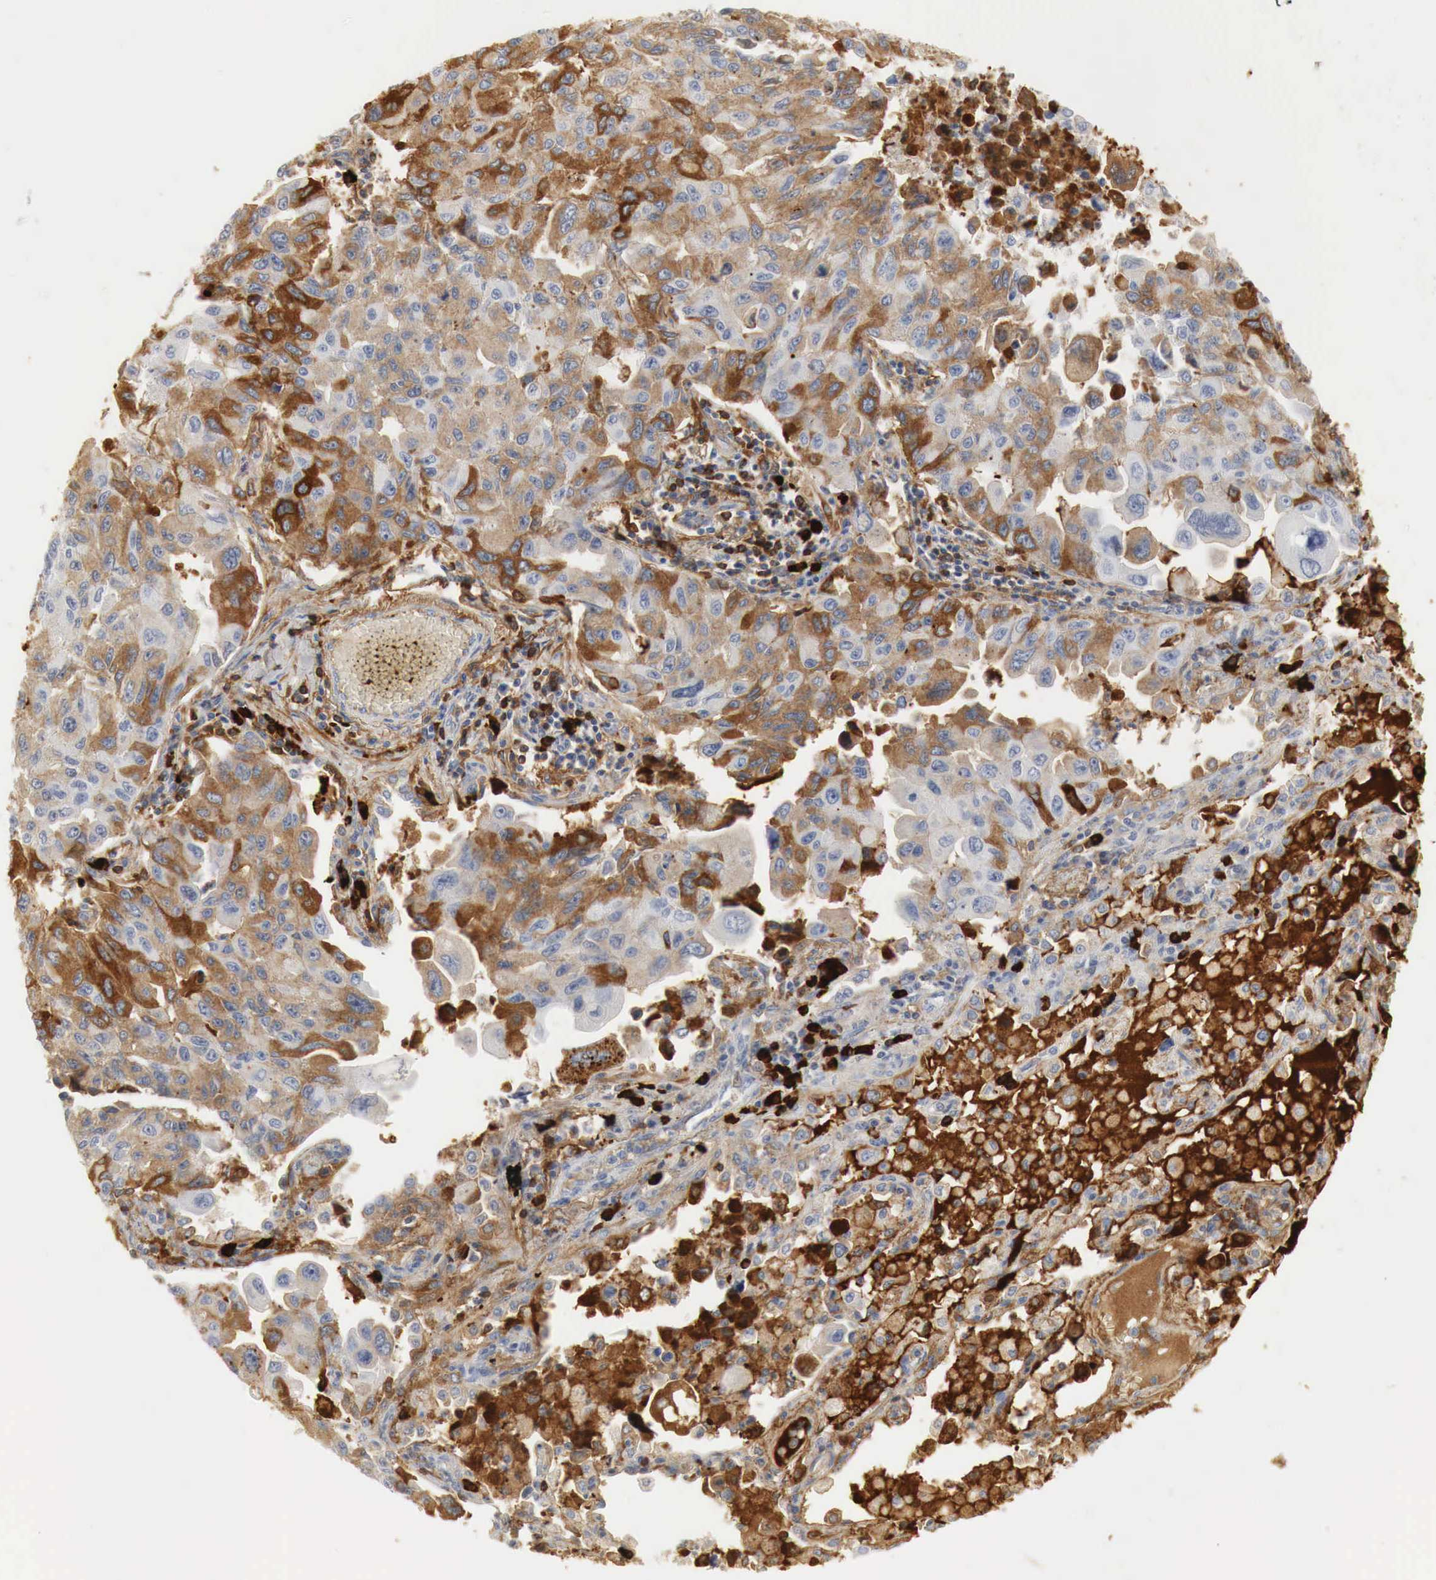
{"staining": {"intensity": "moderate", "quantity": "25%-75%", "location": "cytoplasmic/membranous"}, "tissue": "lung cancer", "cell_type": "Tumor cells", "image_type": "cancer", "snomed": [{"axis": "morphology", "description": "Adenocarcinoma, NOS"}, {"axis": "topography", "description": "Lung"}], "caption": "The photomicrograph displays immunohistochemical staining of lung cancer (adenocarcinoma). There is moderate cytoplasmic/membranous expression is seen in approximately 25%-75% of tumor cells.", "gene": "IGLC3", "patient": {"sex": "male", "age": 64}}